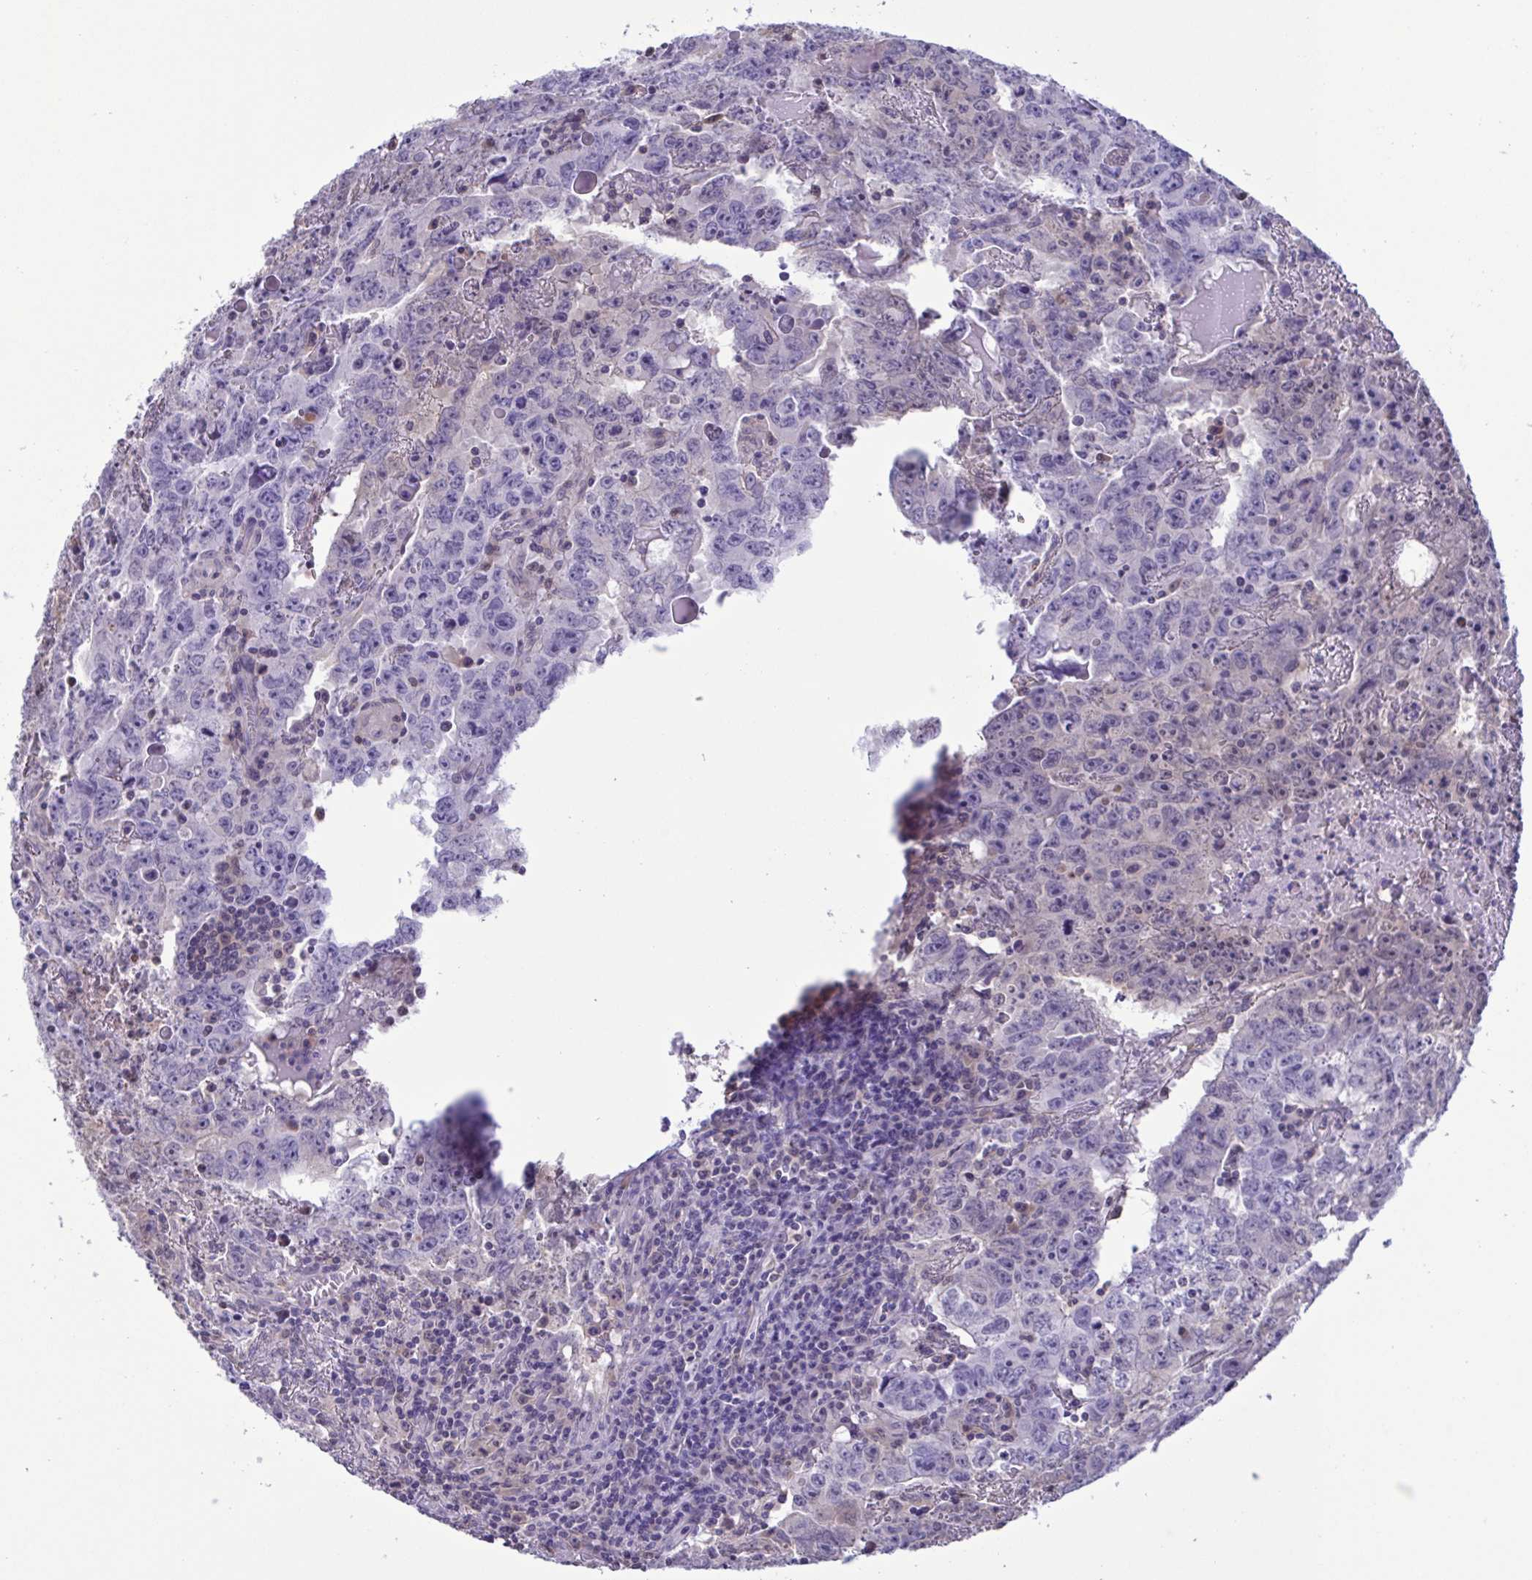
{"staining": {"intensity": "negative", "quantity": "none", "location": "none"}, "tissue": "testis cancer", "cell_type": "Tumor cells", "image_type": "cancer", "snomed": [{"axis": "morphology", "description": "Carcinoma, Embryonal, NOS"}, {"axis": "topography", "description": "Testis"}], "caption": "Human testis embryonal carcinoma stained for a protein using IHC reveals no staining in tumor cells.", "gene": "LDHC", "patient": {"sex": "male", "age": 22}}